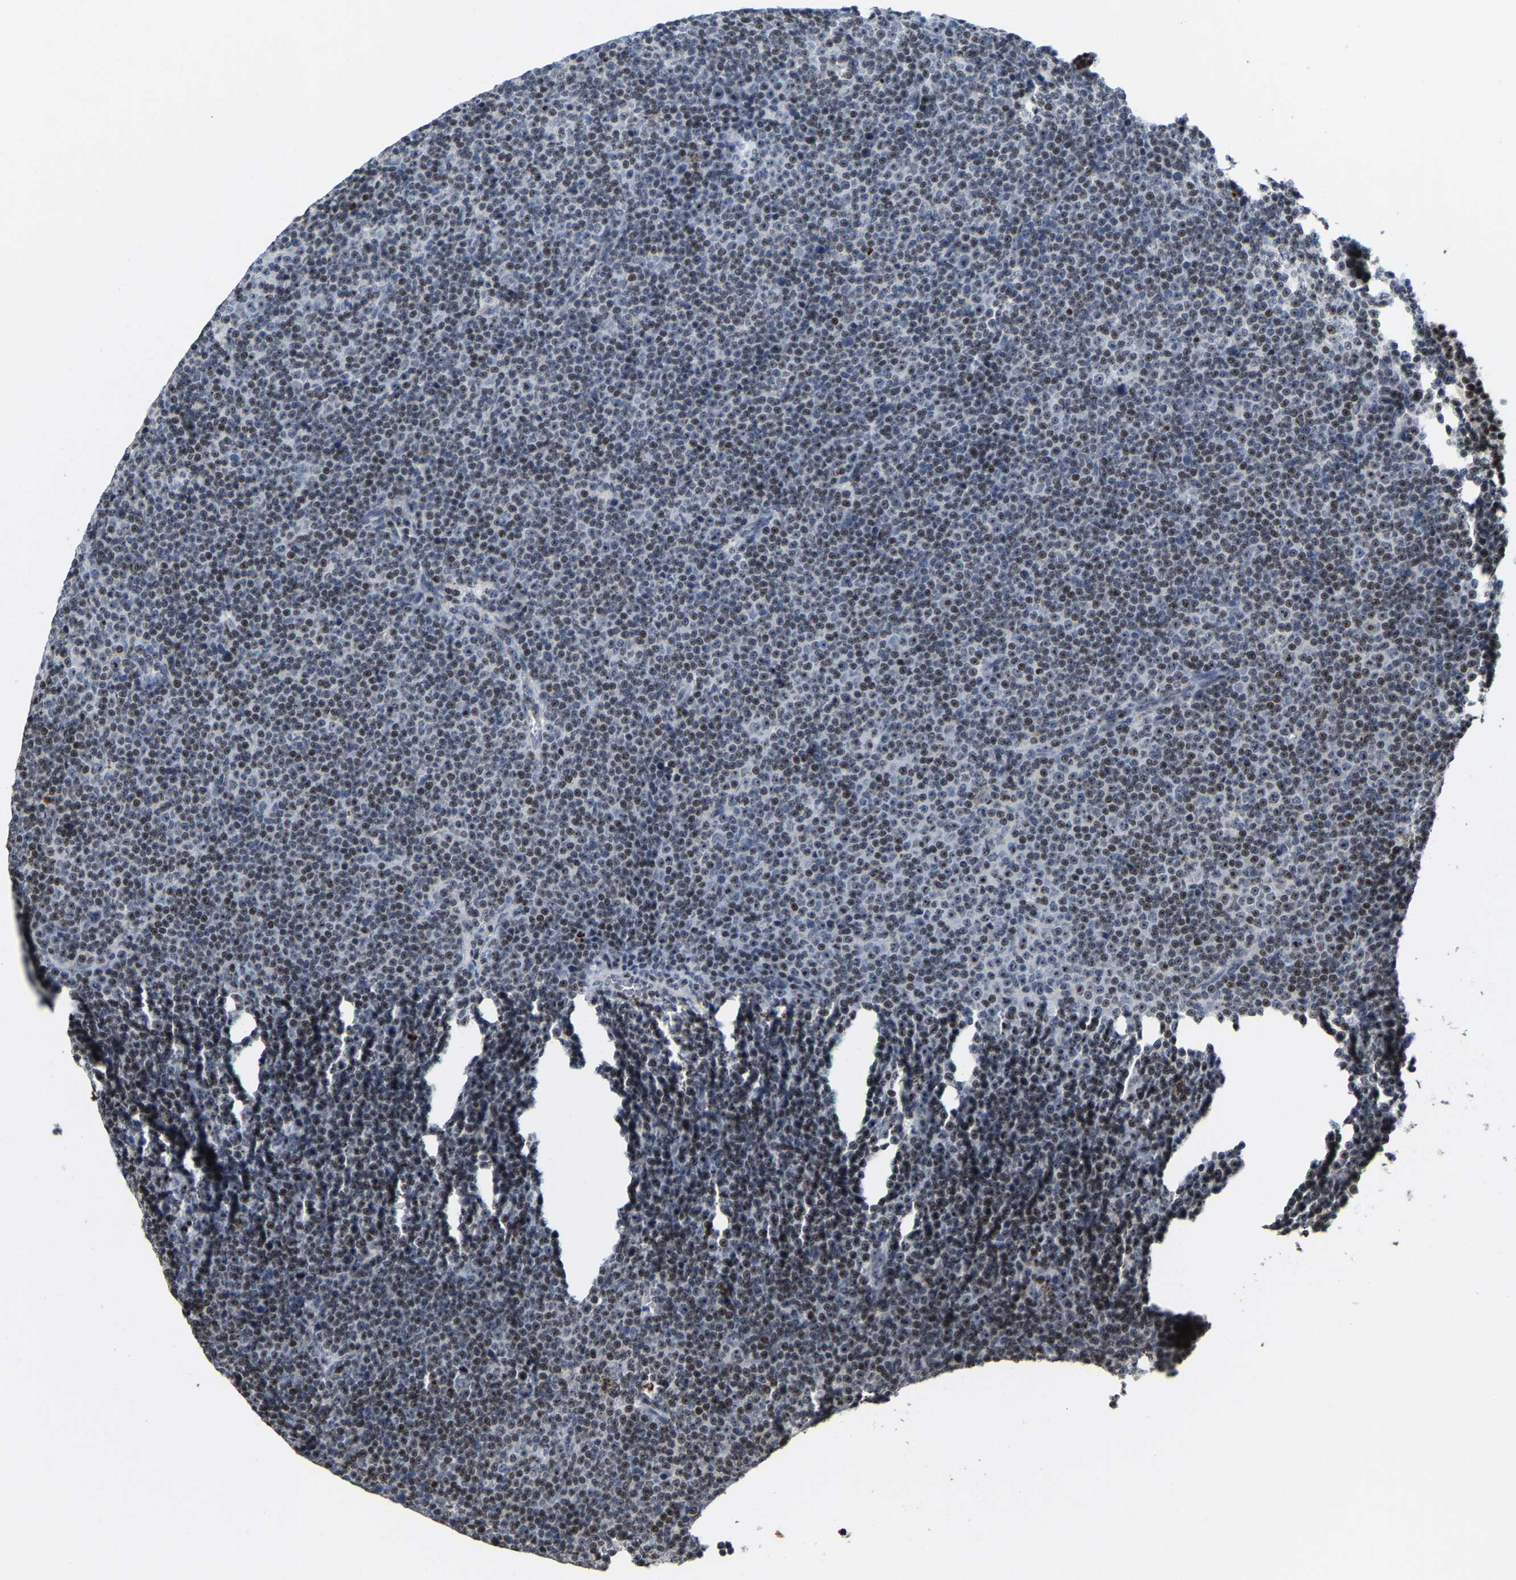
{"staining": {"intensity": "moderate", "quantity": "25%-75%", "location": "nuclear"}, "tissue": "lymphoma", "cell_type": "Tumor cells", "image_type": "cancer", "snomed": [{"axis": "morphology", "description": "Malignant lymphoma, non-Hodgkin's type, Low grade"}, {"axis": "topography", "description": "Lymph node"}], "caption": "Immunohistochemical staining of human lymphoma reveals medium levels of moderate nuclear expression in approximately 25%-75% of tumor cells.", "gene": "NOP58", "patient": {"sex": "female", "age": 67}}